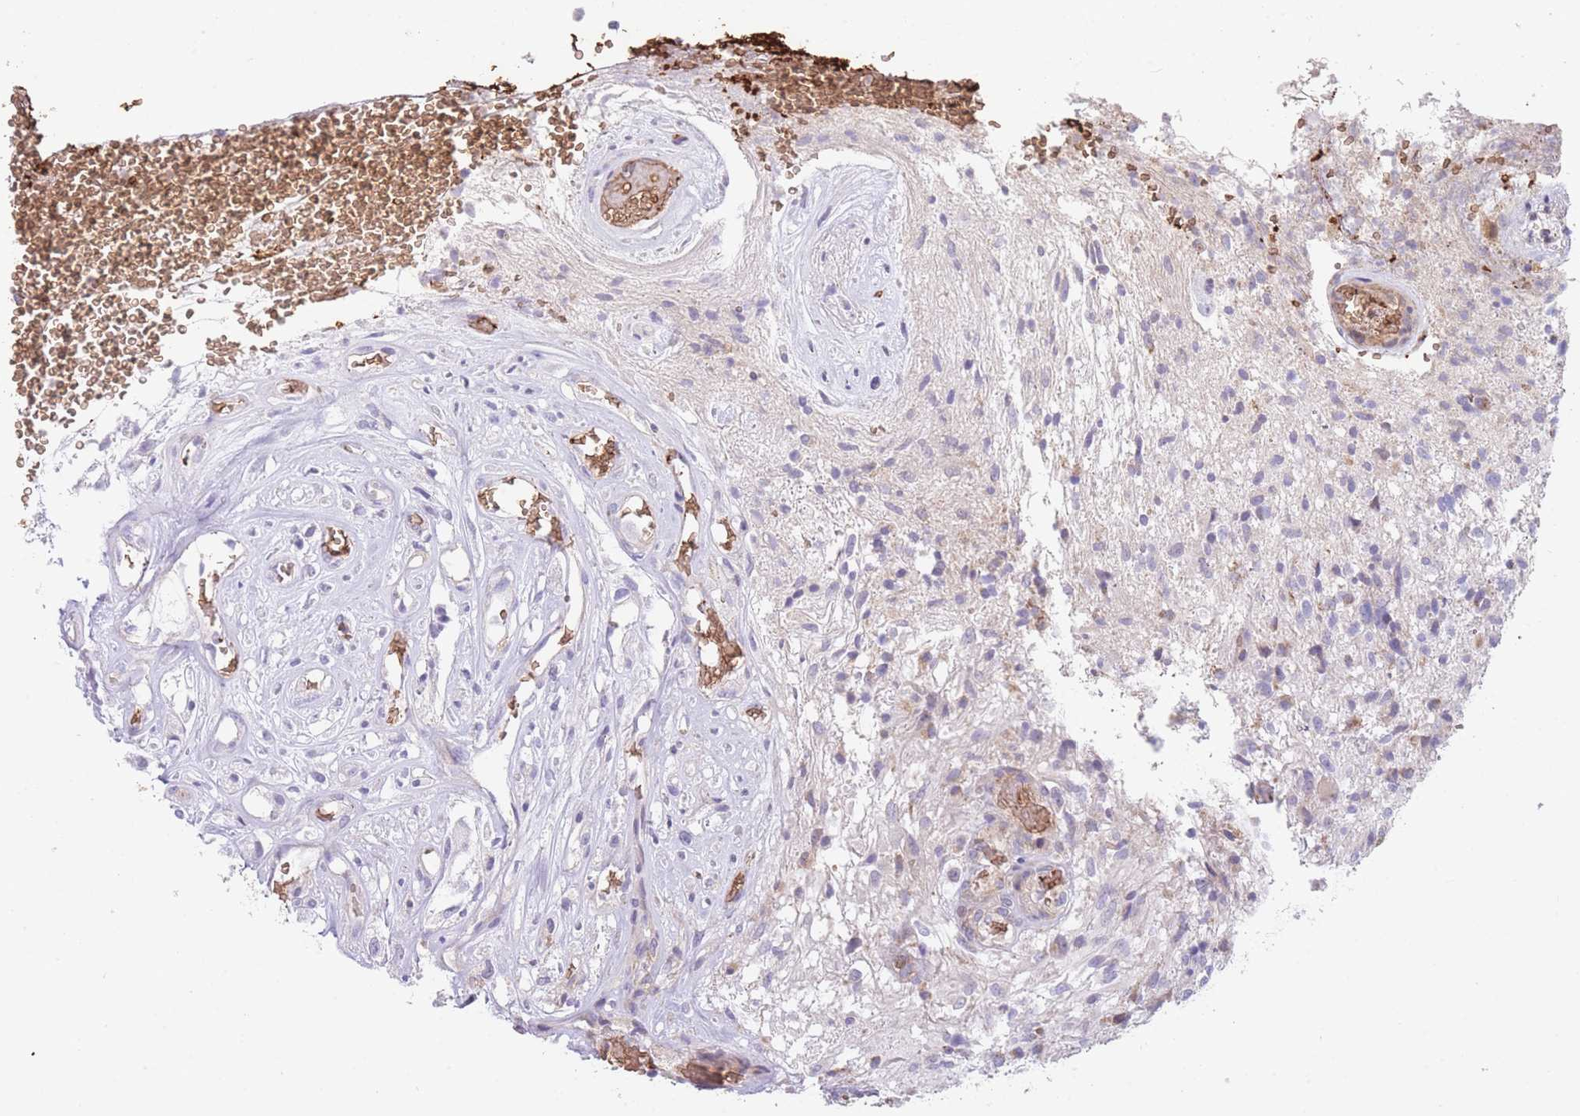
{"staining": {"intensity": "negative", "quantity": "none", "location": "none"}, "tissue": "glioma", "cell_type": "Tumor cells", "image_type": "cancer", "snomed": [{"axis": "morphology", "description": "Glioma, malignant, High grade"}, {"axis": "topography", "description": "Brain"}], "caption": "Human malignant glioma (high-grade) stained for a protein using immunohistochemistry shows no staining in tumor cells.", "gene": "SMPD4", "patient": {"sex": "male", "age": 56}}